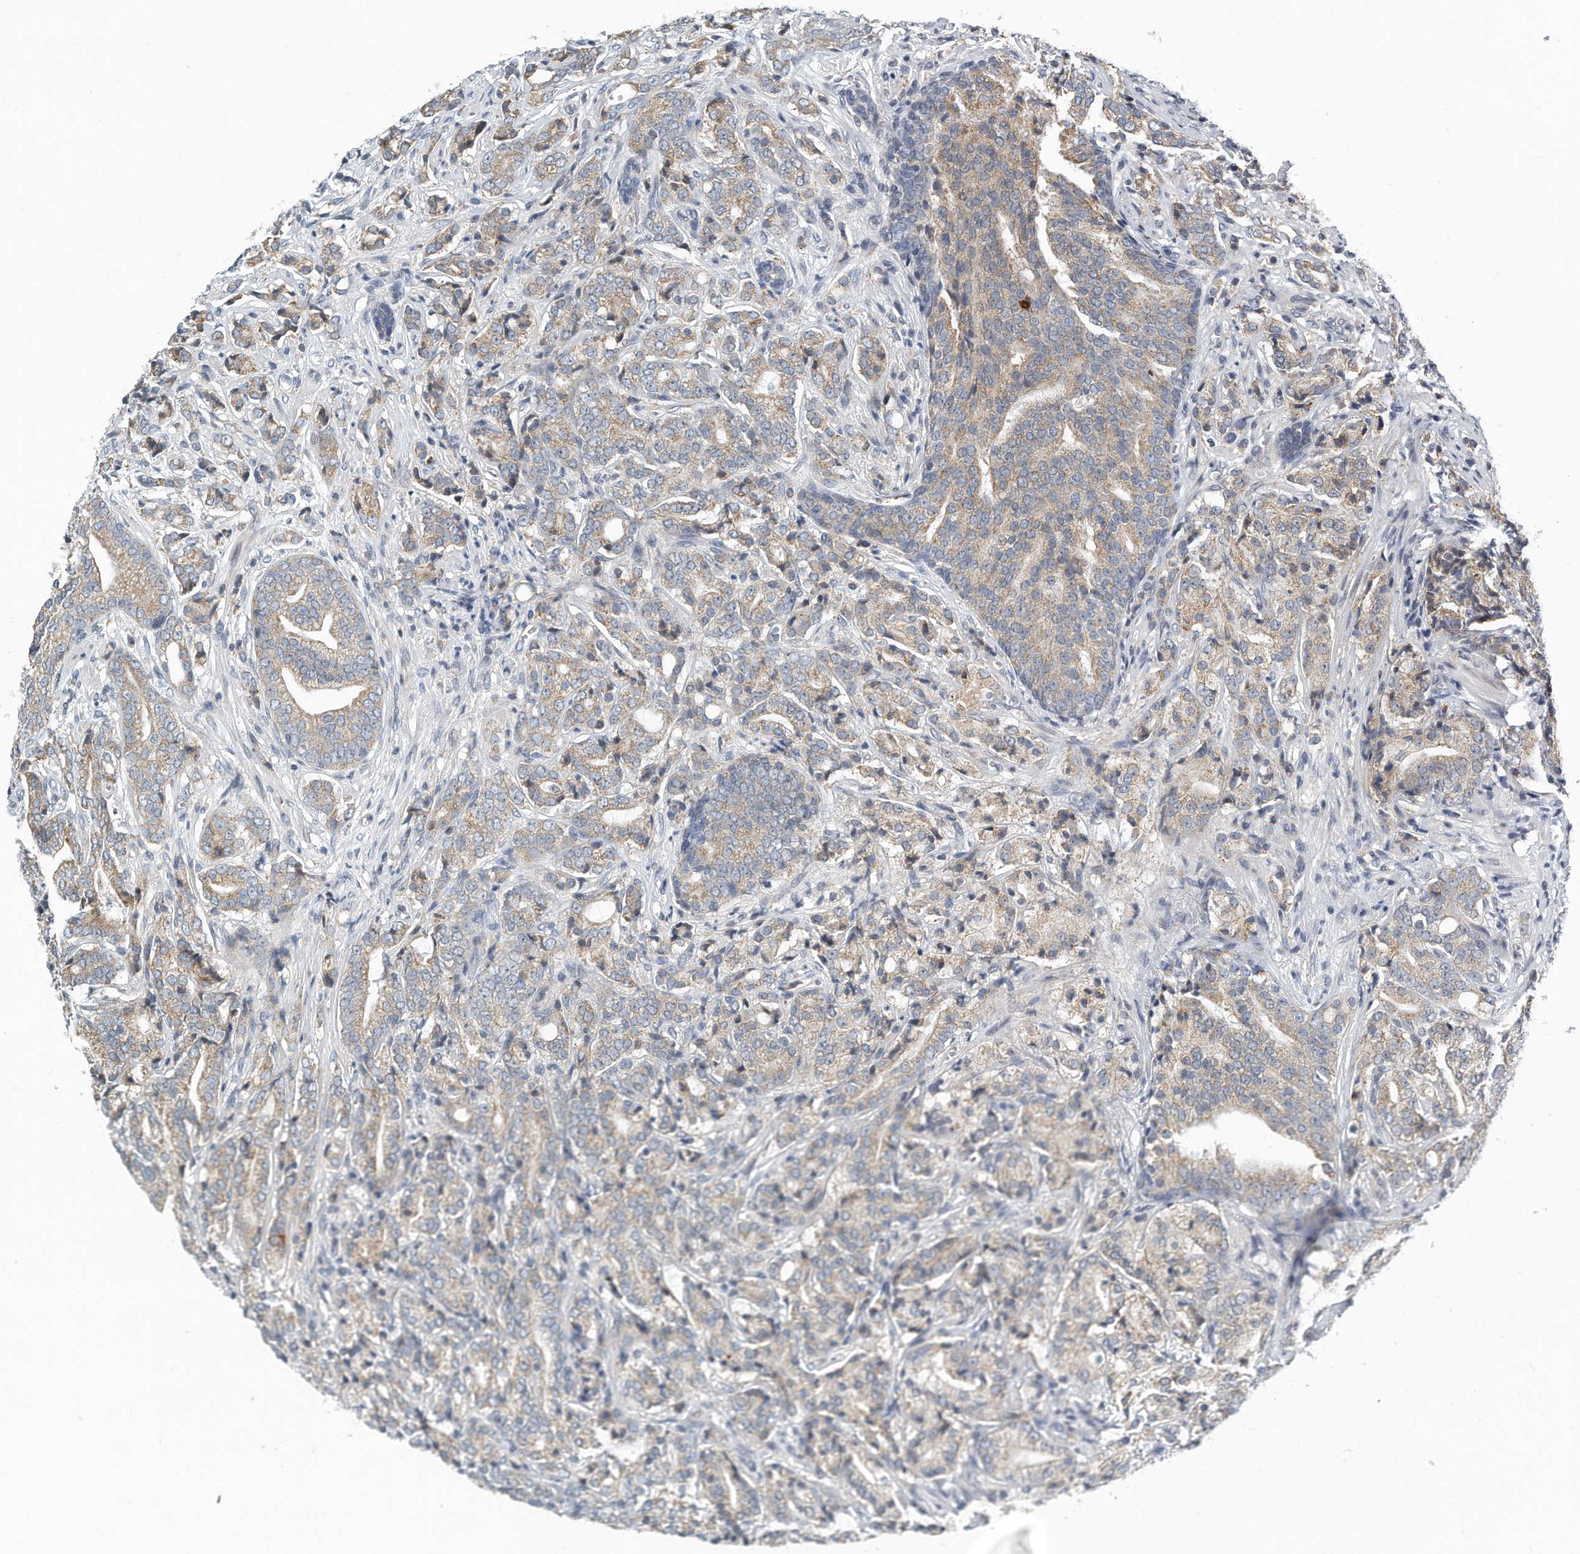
{"staining": {"intensity": "weak", "quantity": ">75%", "location": "cytoplasmic/membranous"}, "tissue": "prostate cancer", "cell_type": "Tumor cells", "image_type": "cancer", "snomed": [{"axis": "morphology", "description": "Adenocarcinoma, High grade"}, {"axis": "topography", "description": "Prostate"}], "caption": "IHC staining of prostate adenocarcinoma (high-grade), which exhibits low levels of weak cytoplasmic/membranous staining in approximately >75% of tumor cells indicating weak cytoplasmic/membranous protein staining. The staining was performed using DAB (3,3'-diaminobenzidine) (brown) for protein detection and nuclei were counterstained in hematoxylin (blue).", "gene": "VLDLR", "patient": {"sex": "male", "age": 57}}